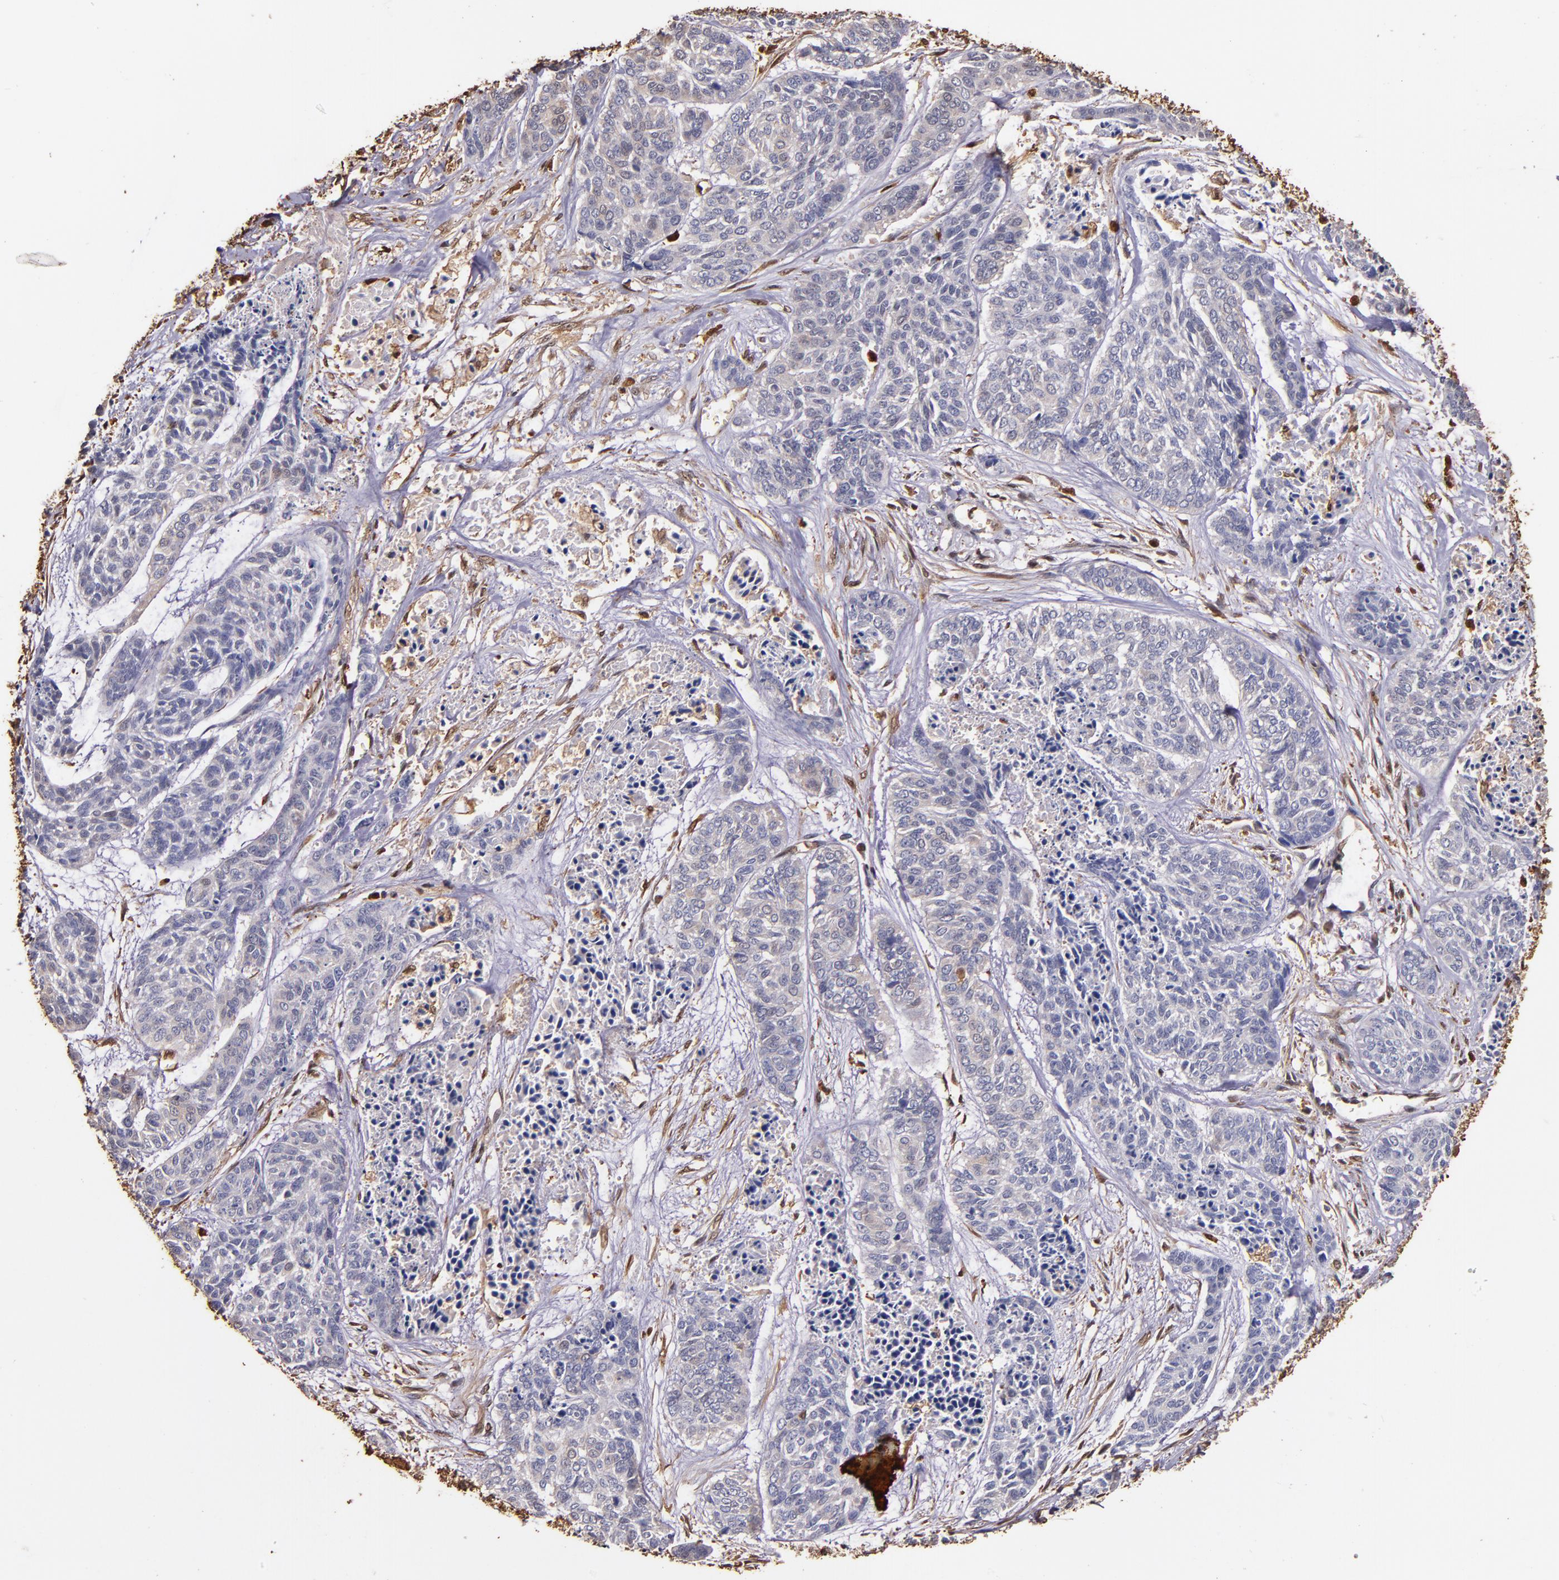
{"staining": {"intensity": "negative", "quantity": "none", "location": "none"}, "tissue": "skin cancer", "cell_type": "Tumor cells", "image_type": "cancer", "snomed": [{"axis": "morphology", "description": "Basal cell carcinoma"}, {"axis": "topography", "description": "Skin"}], "caption": "Protein analysis of skin cancer (basal cell carcinoma) reveals no significant expression in tumor cells.", "gene": "S100A6", "patient": {"sex": "female", "age": 64}}